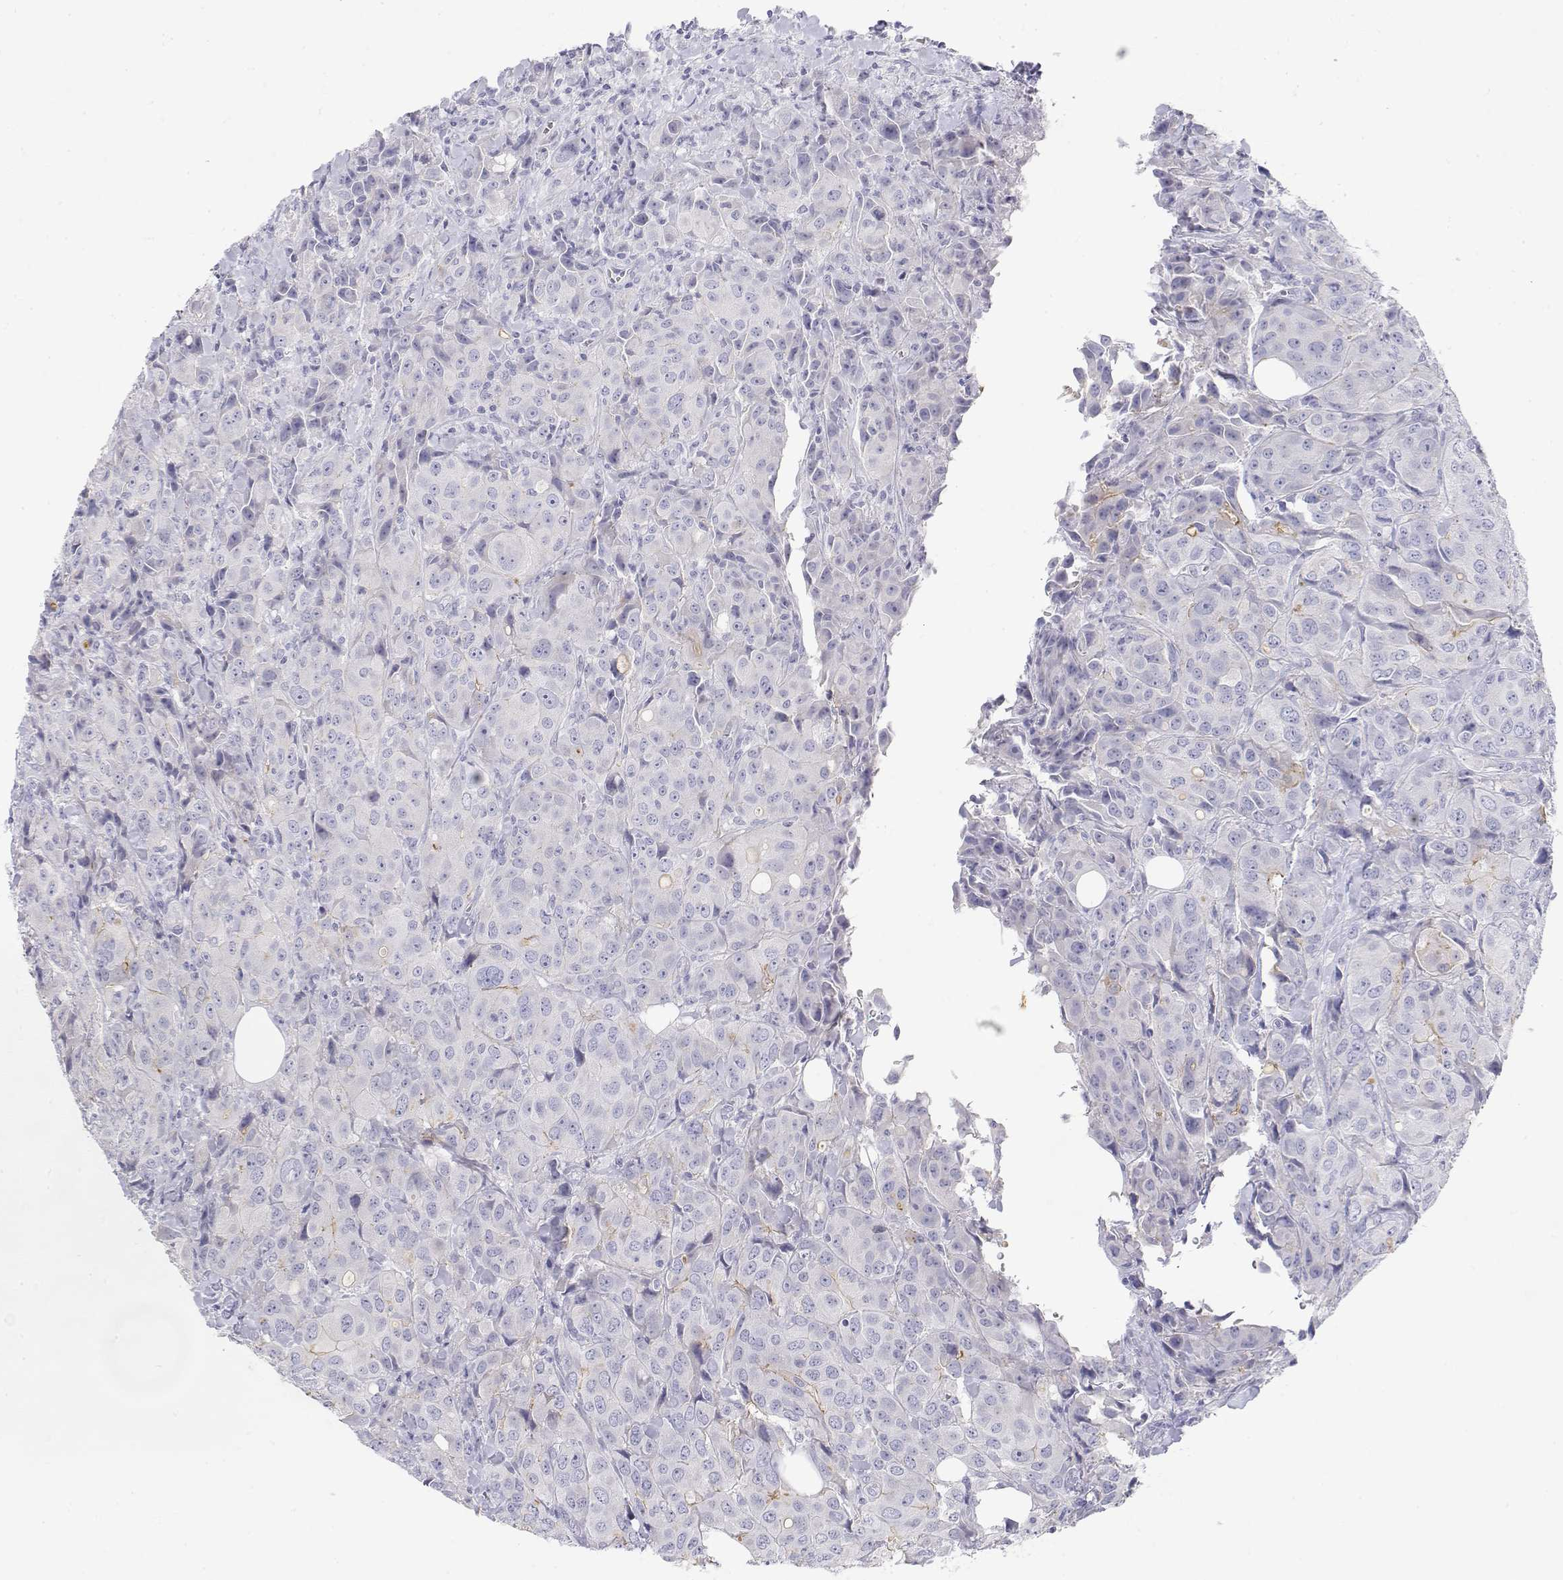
{"staining": {"intensity": "negative", "quantity": "none", "location": "none"}, "tissue": "breast cancer", "cell_type": "Tumor cells", "image_type": "cancer", "snomed": [{"axis": "morphology", "description": "Duct carcinoma"}, {"axis": "topography", "description": "Breast"}], "caption": "Protein analysis of intraductal carcinoma (breast) reveals no significant positivity in tumor cells.", "gene": "MISP", "patient": {"sex": "female", "age": 43}}